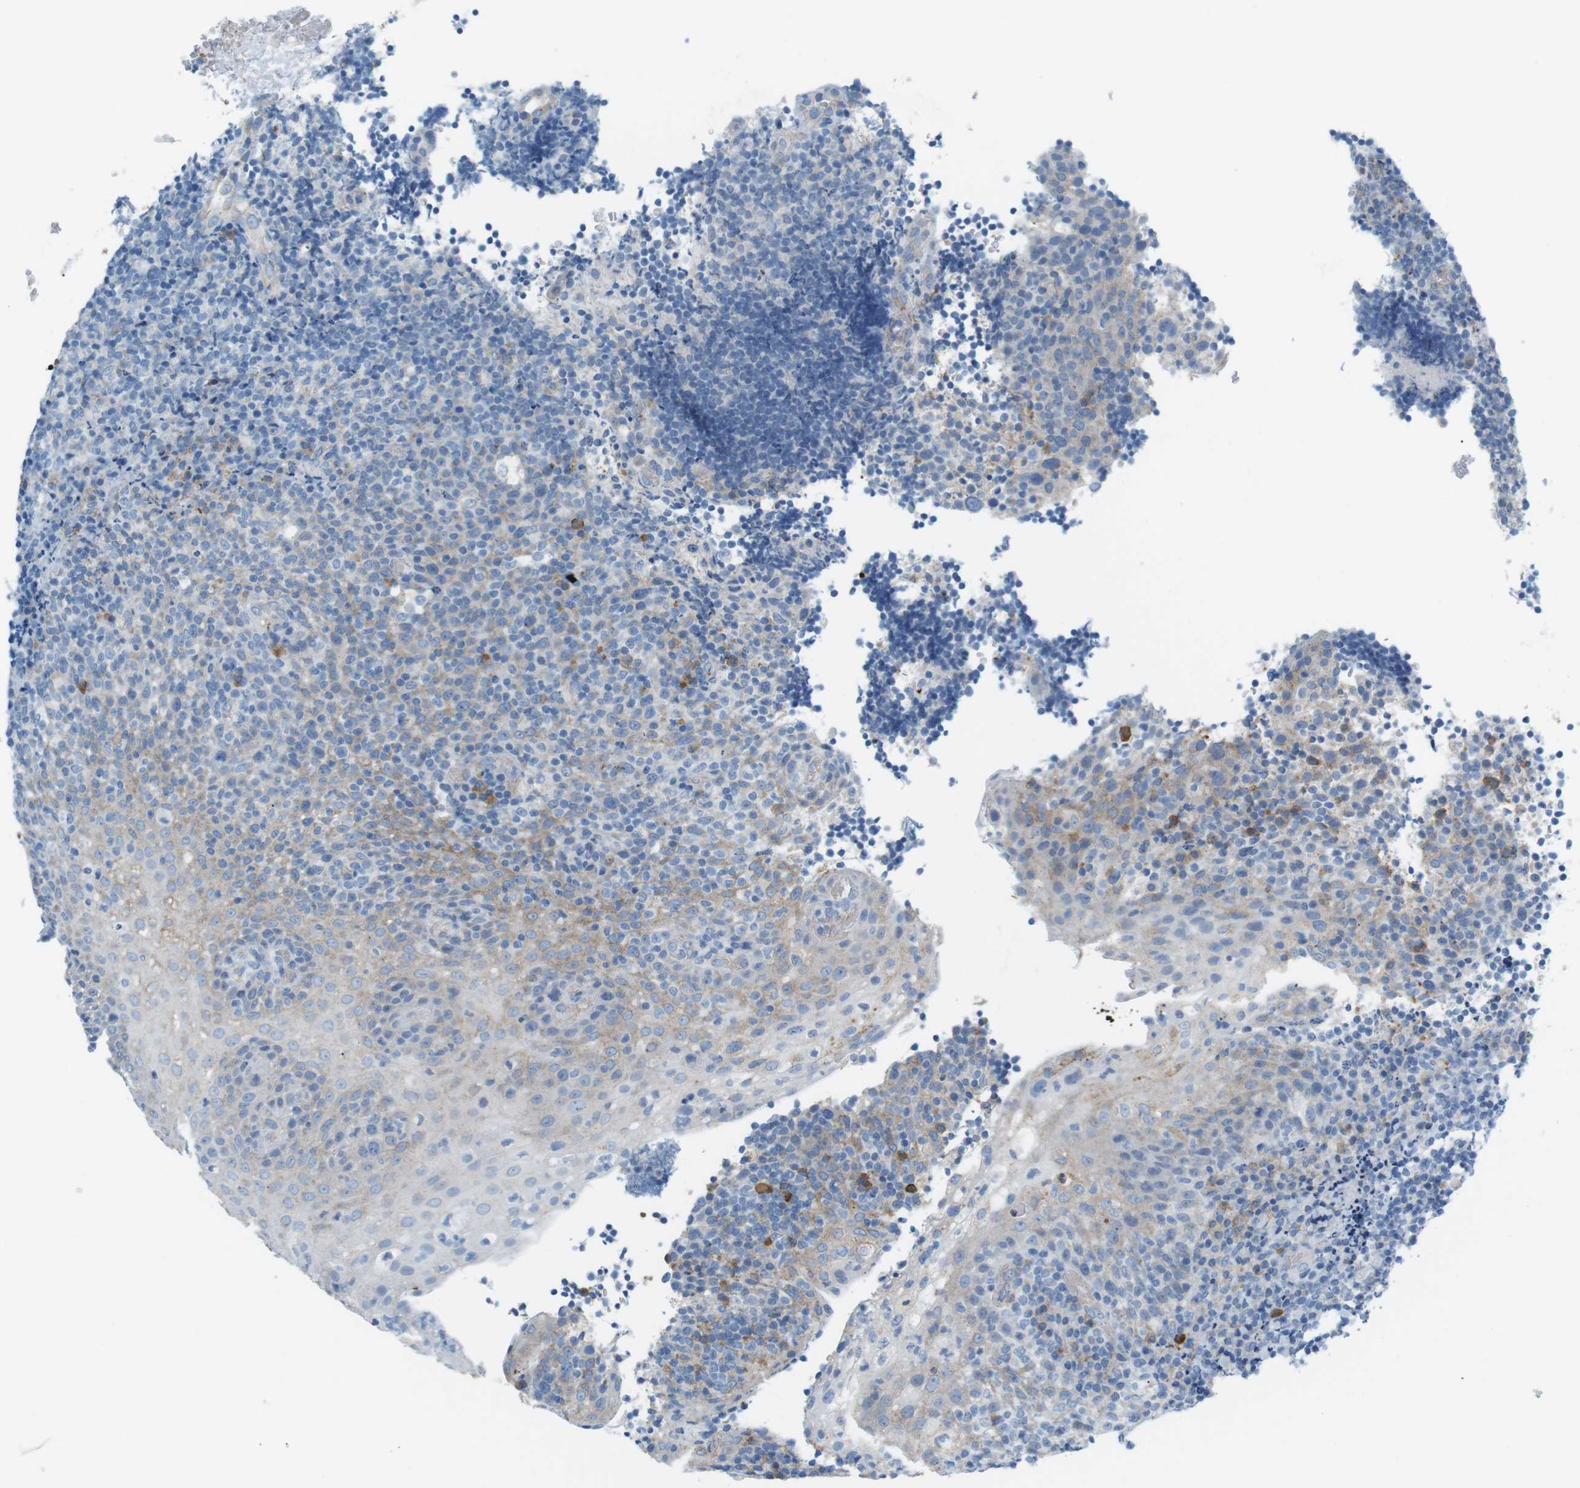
{"staining": {"intensity": "negative", "quantity": "none", "location": "none"}, "tissue": "lymphoma", "cell_type": "Tumor cells", "image_type": "cancer", "snomed": [{"axis": "morphology", "description": "Malignant lymphoma, non-Hodgkin's type, High grade"}, {"axis": "topography", "description": "Tonsil"}], "caption": "High power microscopy photomicrograph of an immunohistochemistry (IHC) histopathology image of lymphoma, revealing no significant staining in tumor cells.", "gene": "VAMP1", "patient": {"sex": "female", "age": 36}}